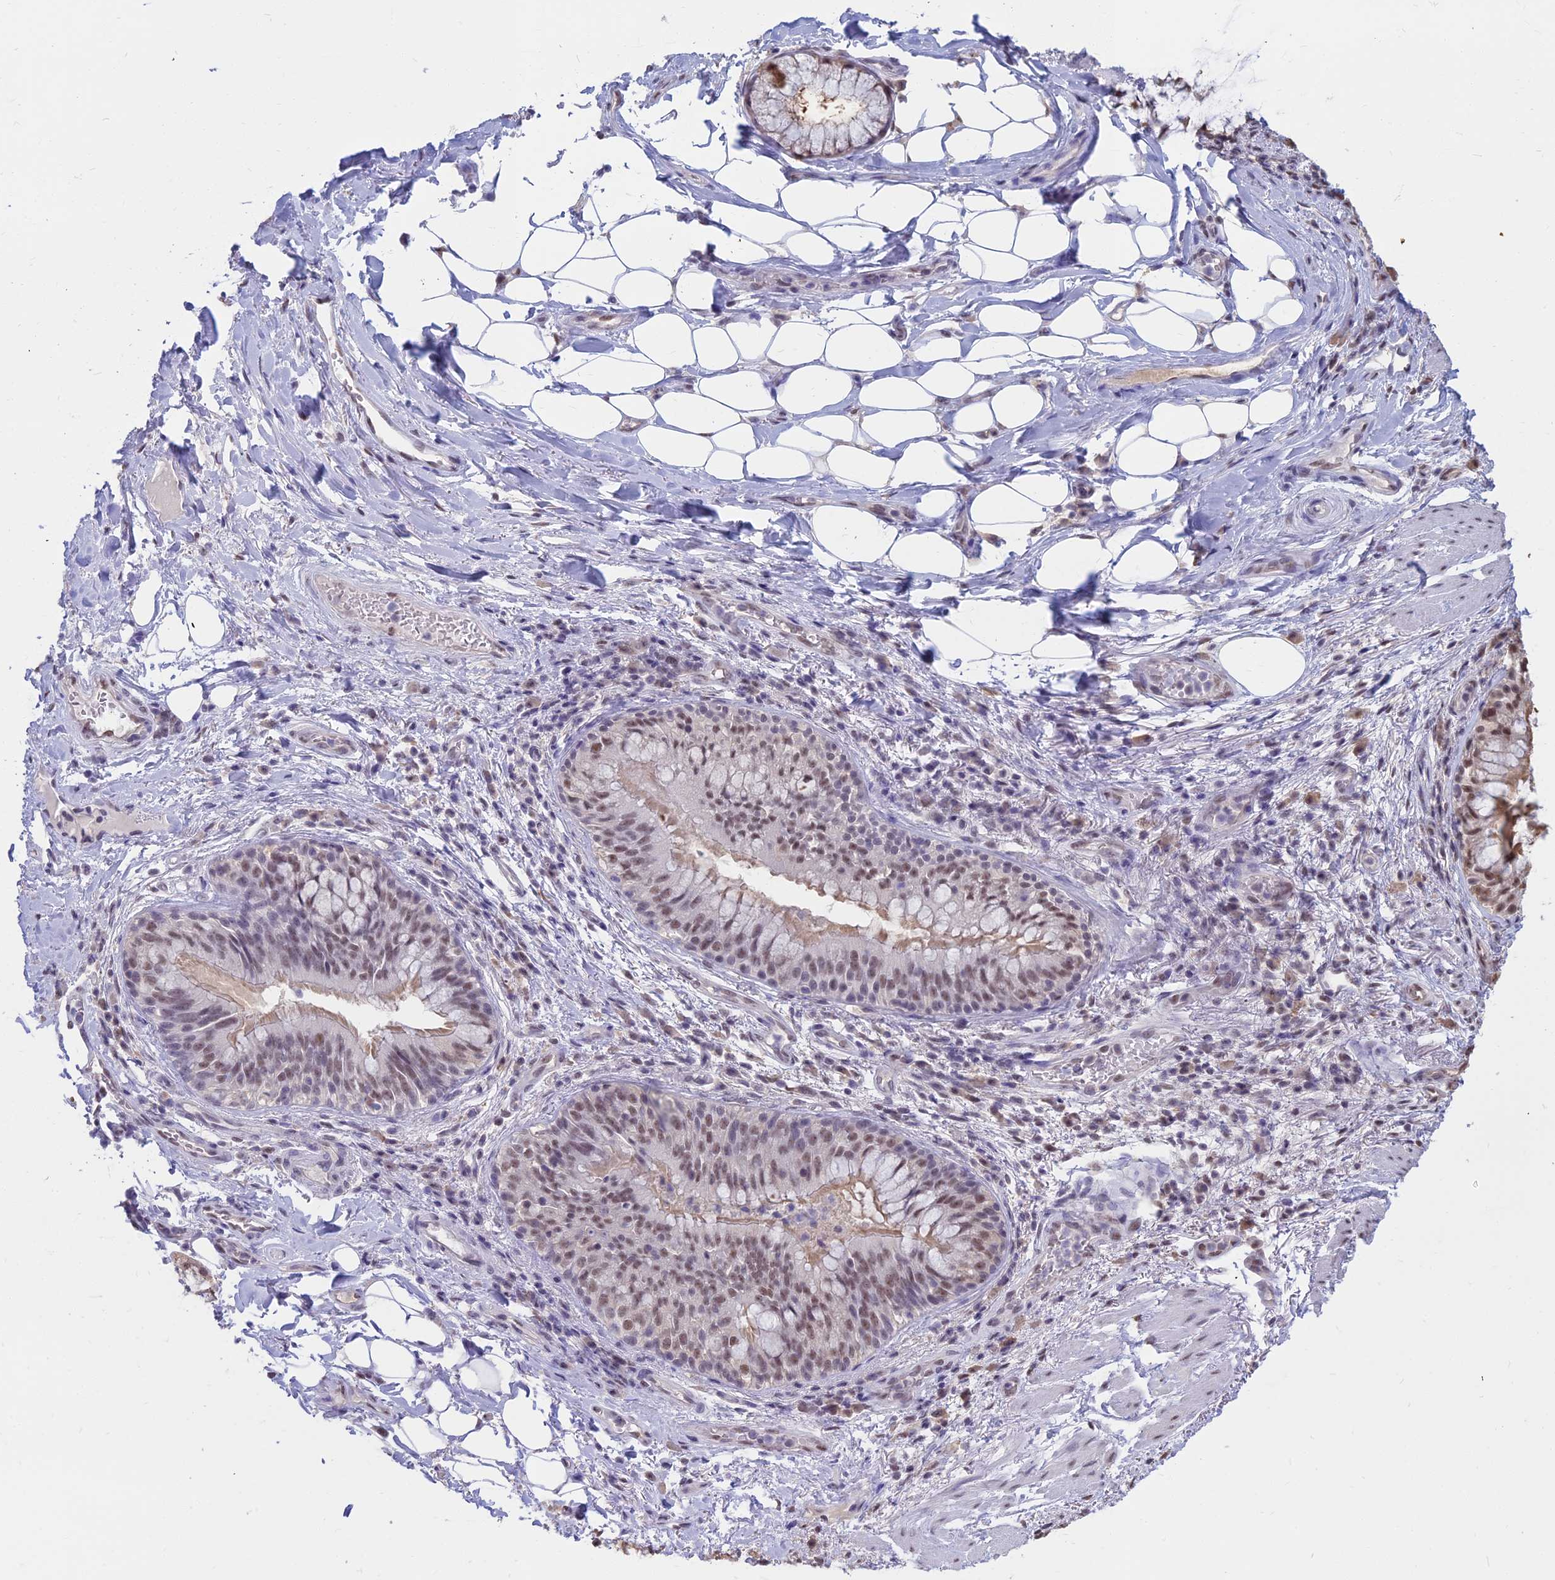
{"staining": {"intensity": "negative", "quantity": "none", "location": "none"}, "tissue": "adipose tissue", "cell_type": "Adipocytes", "image_type": "normal", "snomed": [{"axis": "morphology", "description": "Normal tissue, NOS"}, {"axis": "topography", "description": "Lymph node"}, {"axis": "topography", "description": "Cartilage tissue"}, {"axis": "topography", "description": "Bronchus"}], "caption": "This is a histopathology image of IHC staining of normal adipose tissue, which shows no positivity in adipocytes.", "gene": "SRSF7", "patient": {"sex": "male", "age": 63}}